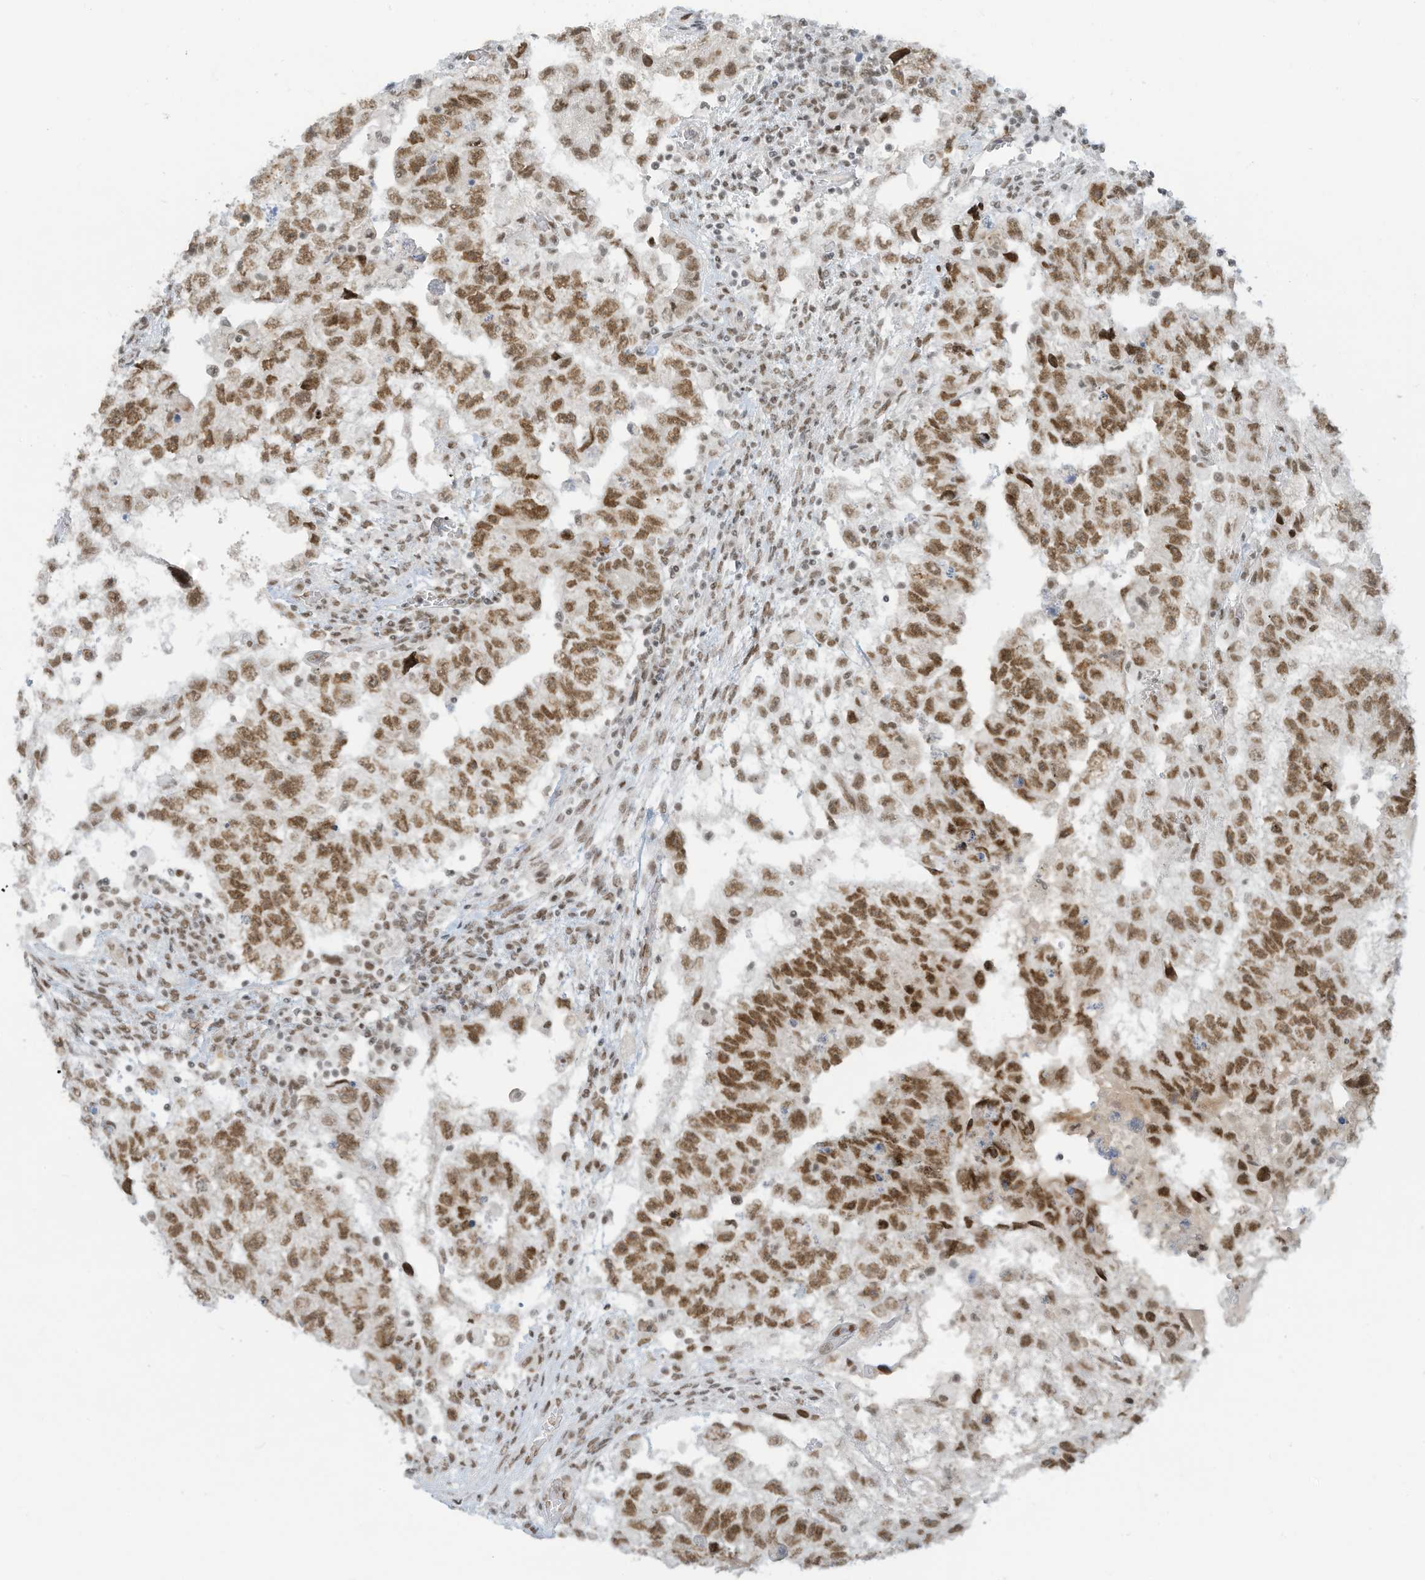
{"staining": {"intensity": "moderate", "quantity": ">75%", "location": "nuclear"}, "tissue": "testis cancer", "cell_type": "Tumor cells", "image_type": "cancer", "snomed": [{"axis": "morphology", "description": "Carcinoma, Embryonal, NOS"}, {"axis": "topography", "description": "Testis"}], "caption": "This is an image of IHC staining of testis embryonal carcinoma, which shows moderate staining in the nuclear of tumor cells.", "gene": "ECT2L", "patient": {"sex": "male", "age": 36}}